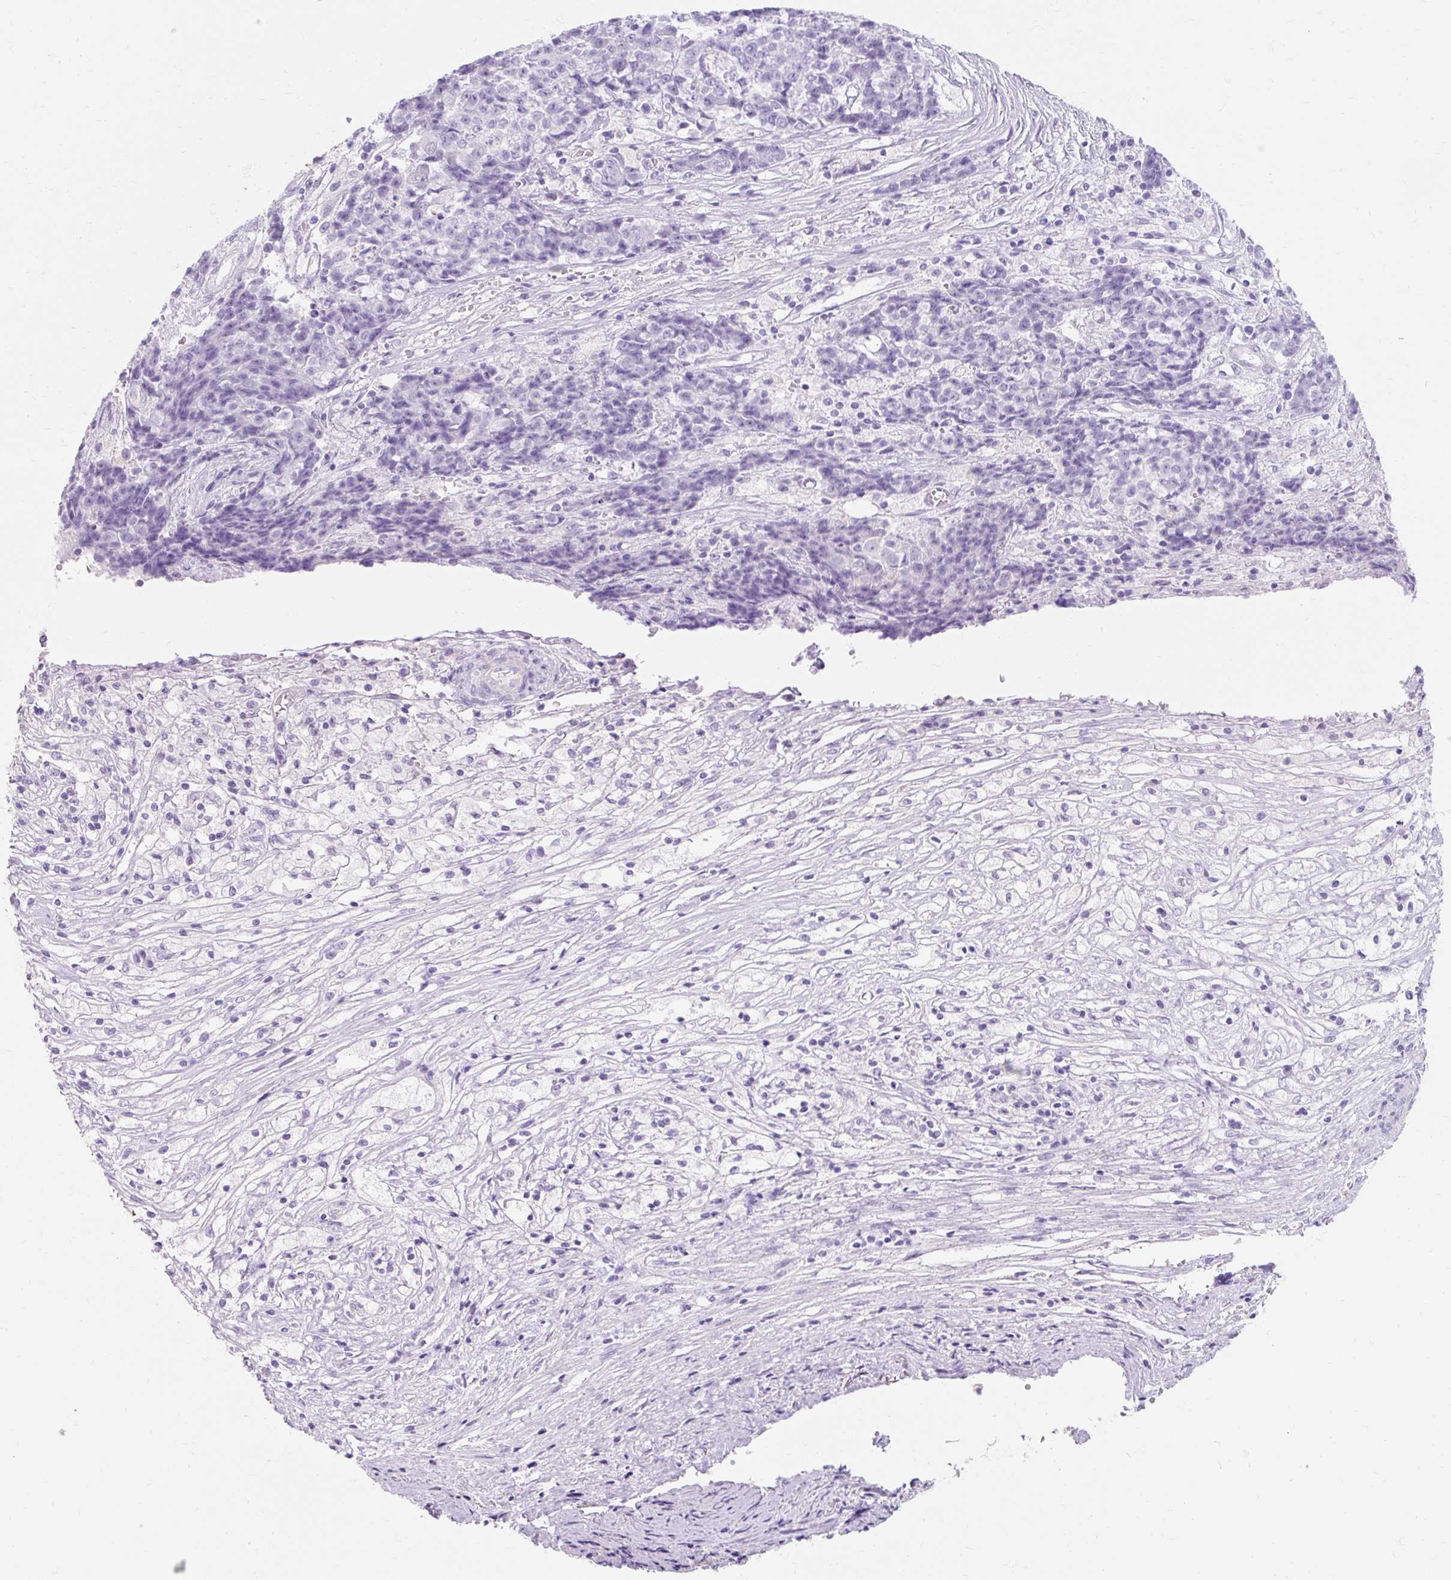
{"staining": {"intensity": "negative", "quantity": "none", "location": "none"}, "tissue": "ovarian cancer", "cell_type": "Tumor cells", "image_type": "cancer", "snomed": [{"axis": "morphology", "description": "Carcinoma, endometroid"}, {"axis": "topography", "description": "Ovary"}], "caption": "The immunohistochemistry (IHC) micrograph has no significant expression in tumor cells of ovarian cancer (endometroid carcinoma) tissue.", "gene": "TMEM213", "patient": {"sex": "female", "age": 42}}